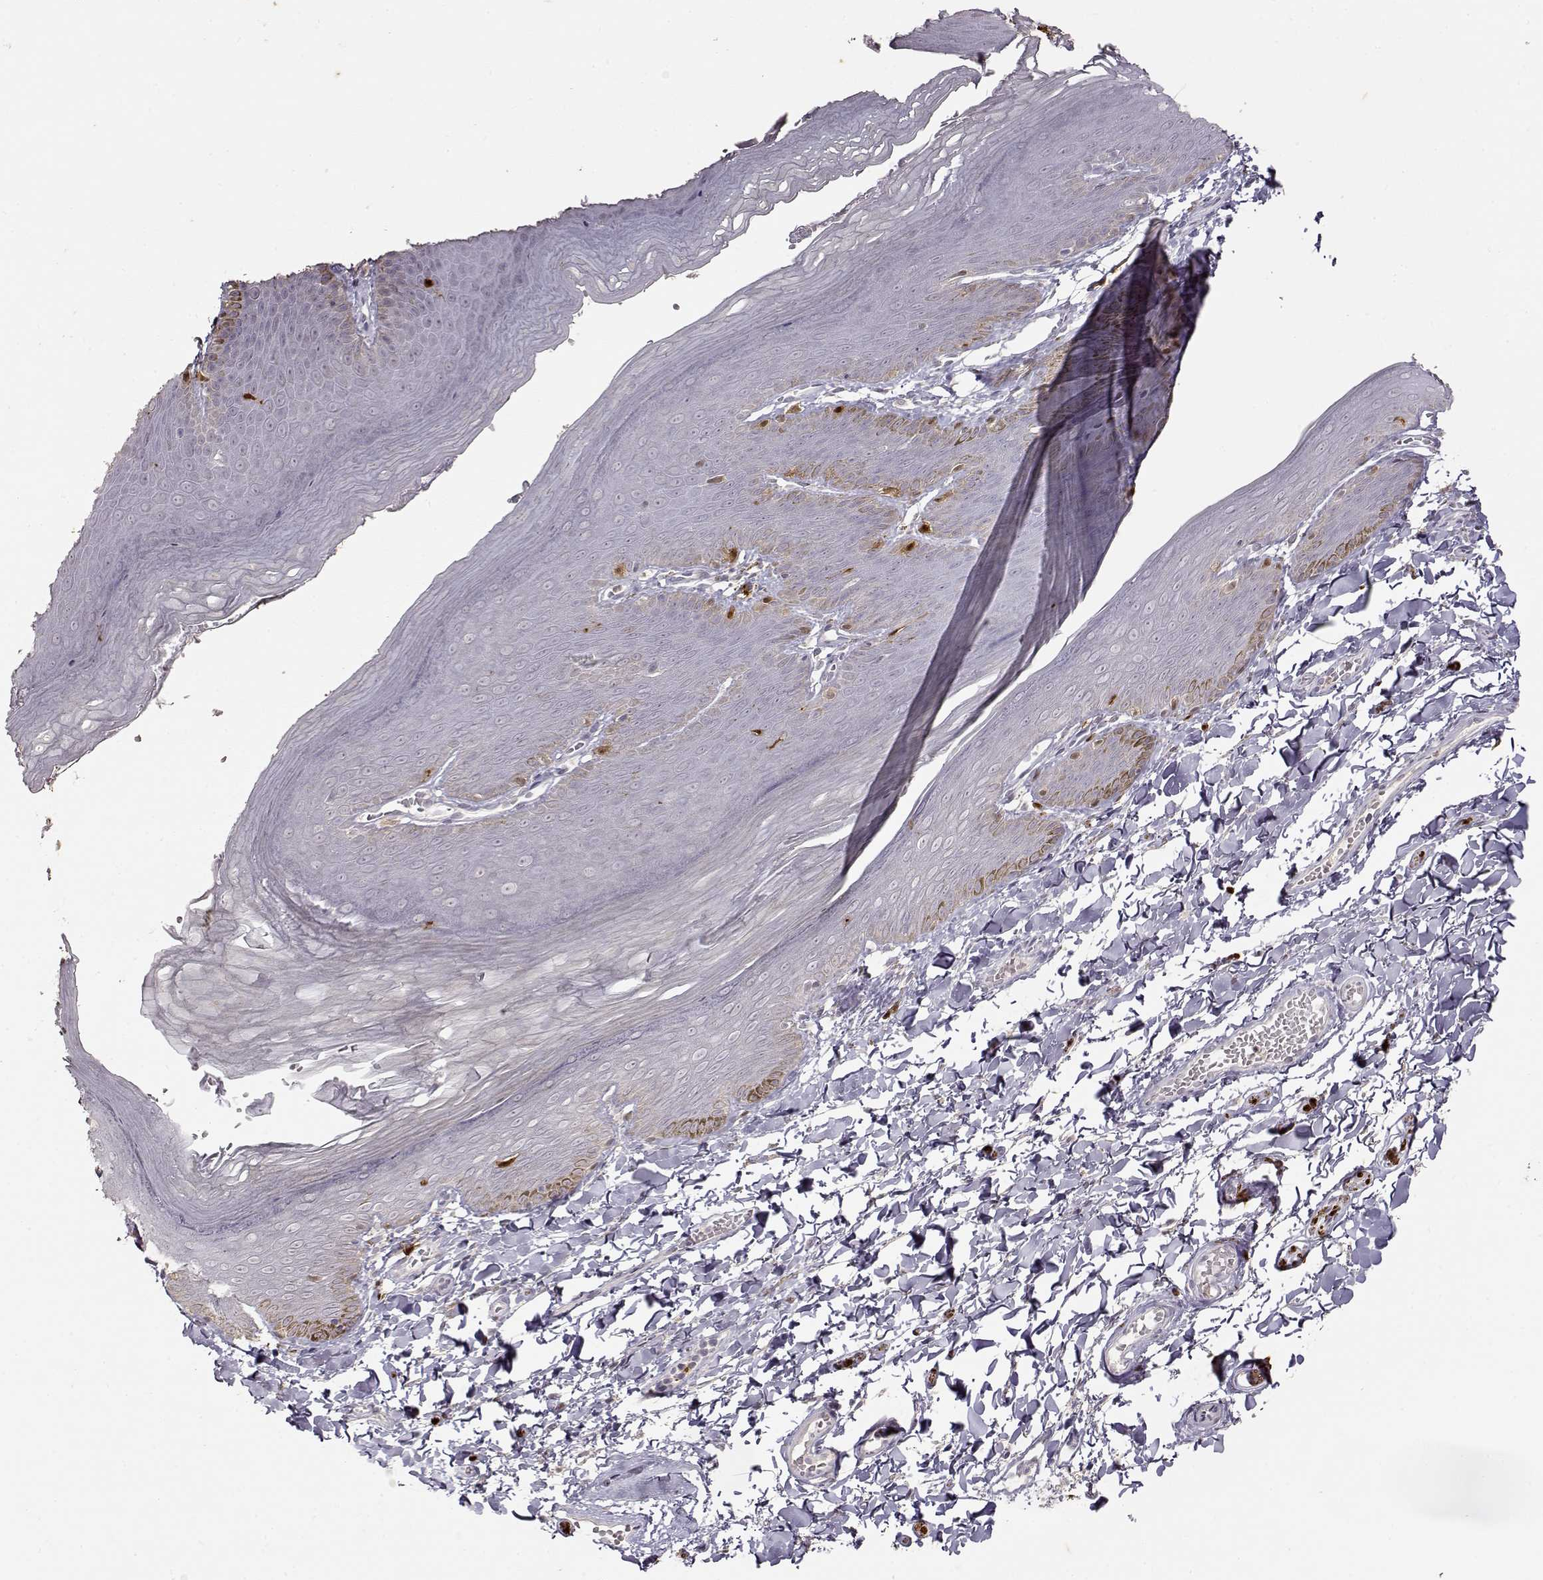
{"staining": {"intensity": "negative", "quantity": "none", "location": "none"}, "tissue": "skin", "cell_type": "Epidermal cells", "image_type": "normal", "snomed": [{"axis": "morphology", "description": "Normal tissue, NOS"}, {"axis": "topography", "description": "Anal"}], "caption": "Image shows no protein expression in epidermal cells of benign skin. Brightfield microscopy of IHC stained with DAB (3,3'-diaminobenzidine) (brown) and hematoxylin (blue), captured at high magnification.", "gene": "S100B", "patient": {"sex": "male", "age": 53}}